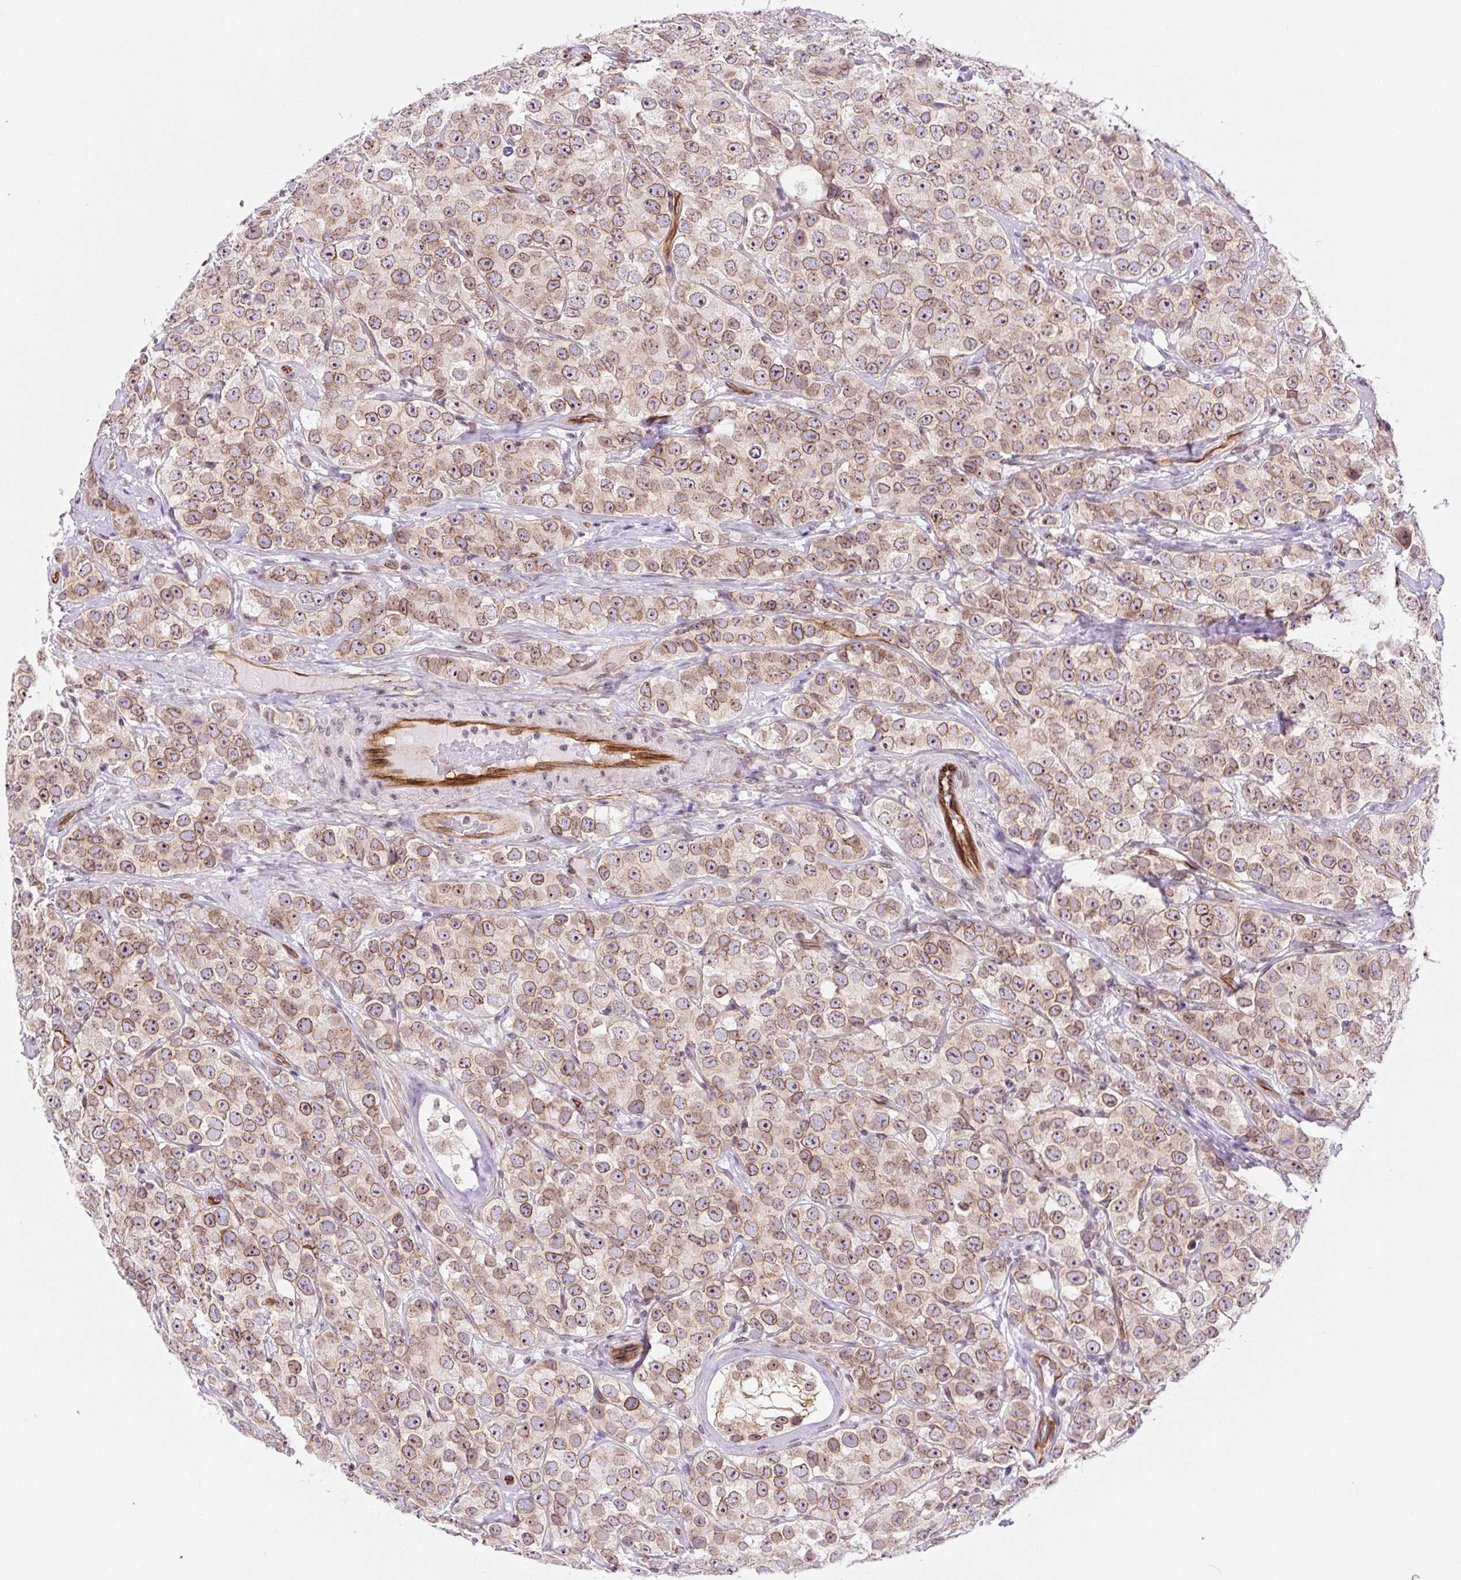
{"staining": {"intensity": "moderate", "quantity": ">75%", "location": "cytoplasmic/membranous,nuclear"}, "tissue": "testis cancer", "cell_type": "Tumor cells", "image_type": "cancer", "snomed": [{"axis": "morphology", "description": "Seminoma, NOS"}, {"axis": "topography", "description": "Testis"}], "caption": "Tumor cells demonstrate moderate cytoplasmic/membranous and nuclear positivity in about >75% of cells in testis seminoma. Using DAB (3,3'-diaminobenzidine) (brown) and hematoxylin (blue) stains, captured at high magnification using brightfield microscopy.", "gene": "MYO5C", "patient": {"sex": "male", "age": 28}}